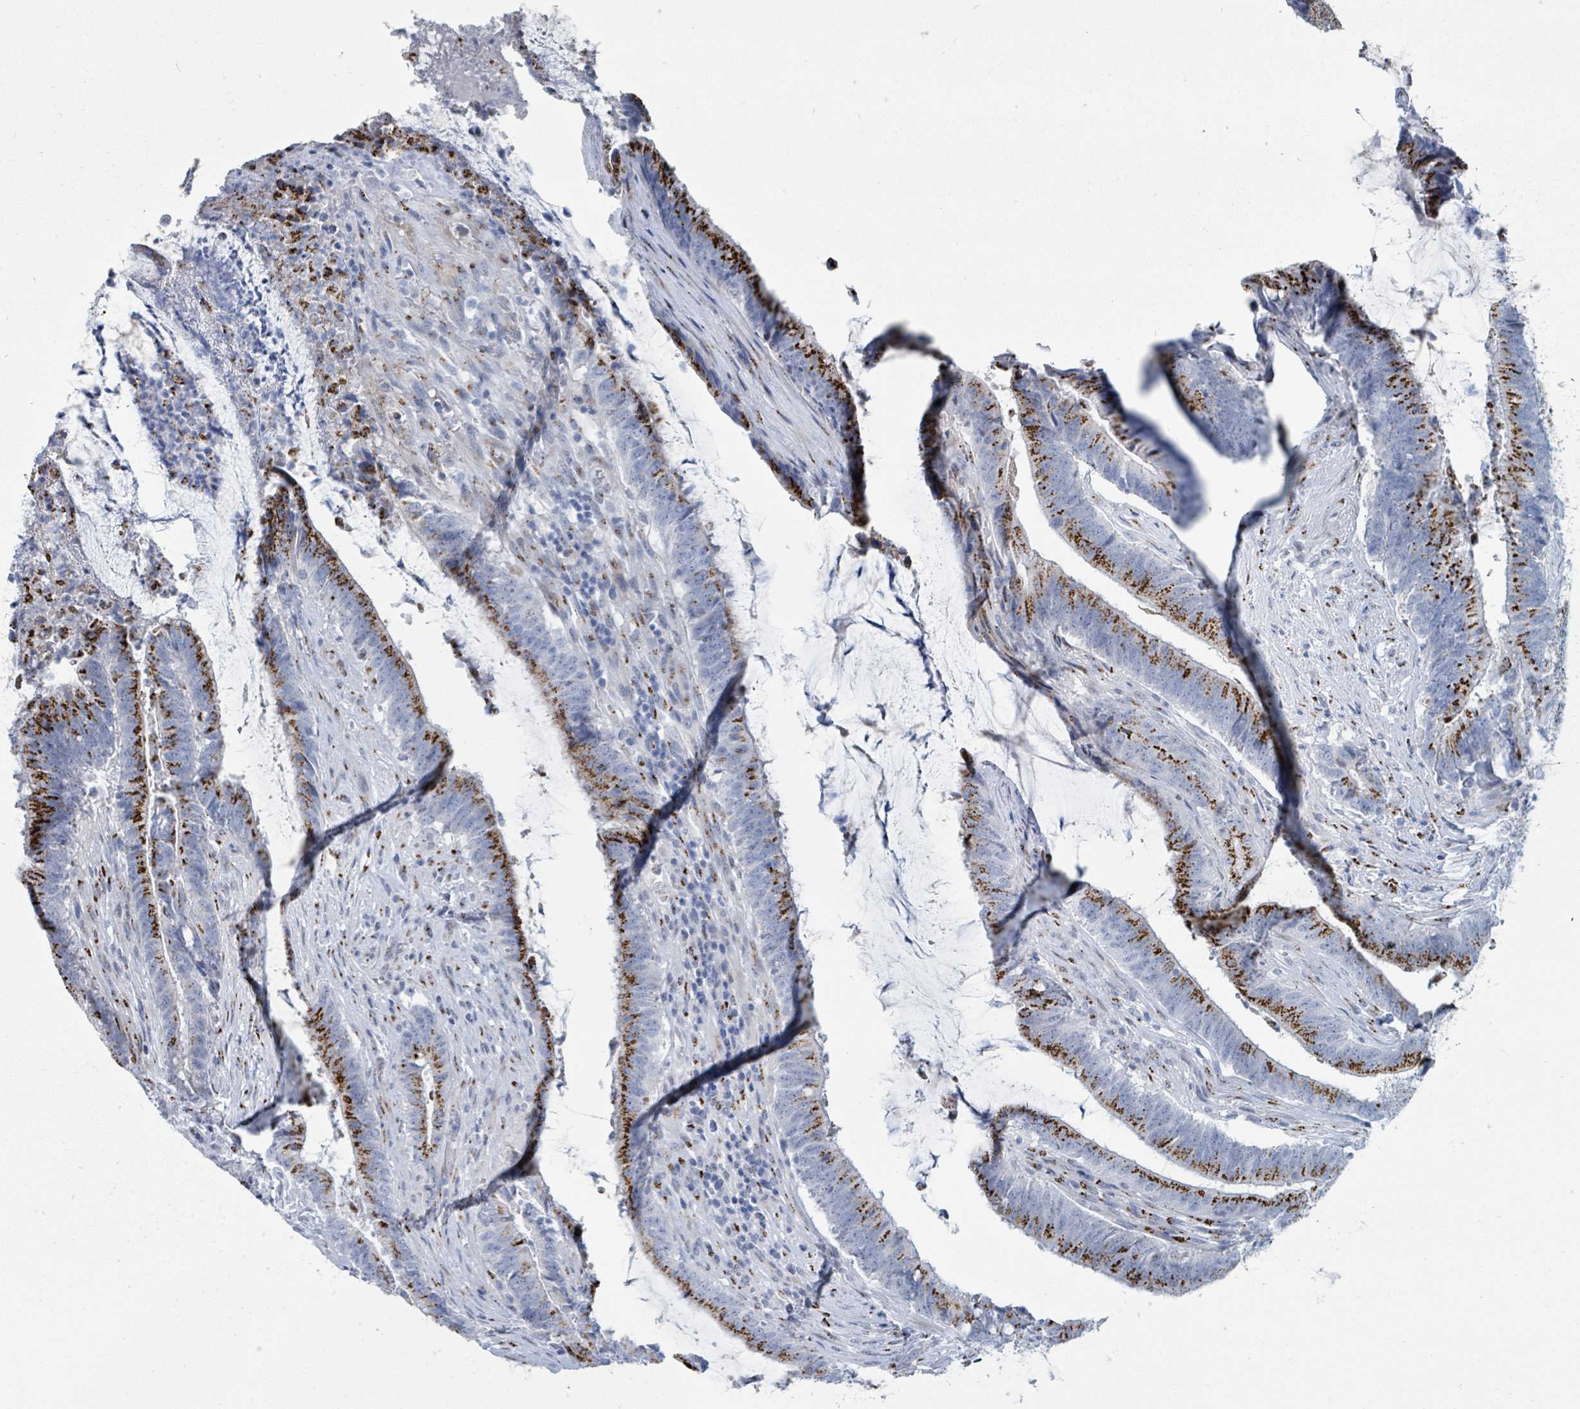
{"staining": {"intensity": "strong", "quantity": "25%-75%", "location": "cytoplasmic/membranous"}, "tissue": "colorectal cancer", "cell_type": "Tumor cells", "image_type": "cancer", "snomed": [{"axis": "morphology", "description": "Adenocarcinoma, NOS"}, {"axis": "topography", "description": "Colon"}], "caption": "Human colorectal cancer stained with a brown dye reveals strong cytoplasmic/membranous positive staining in approximately 25%-75% of tumor cells.", "gene": "DCAF5", "patient": {"sex": "female", "age": 43}}